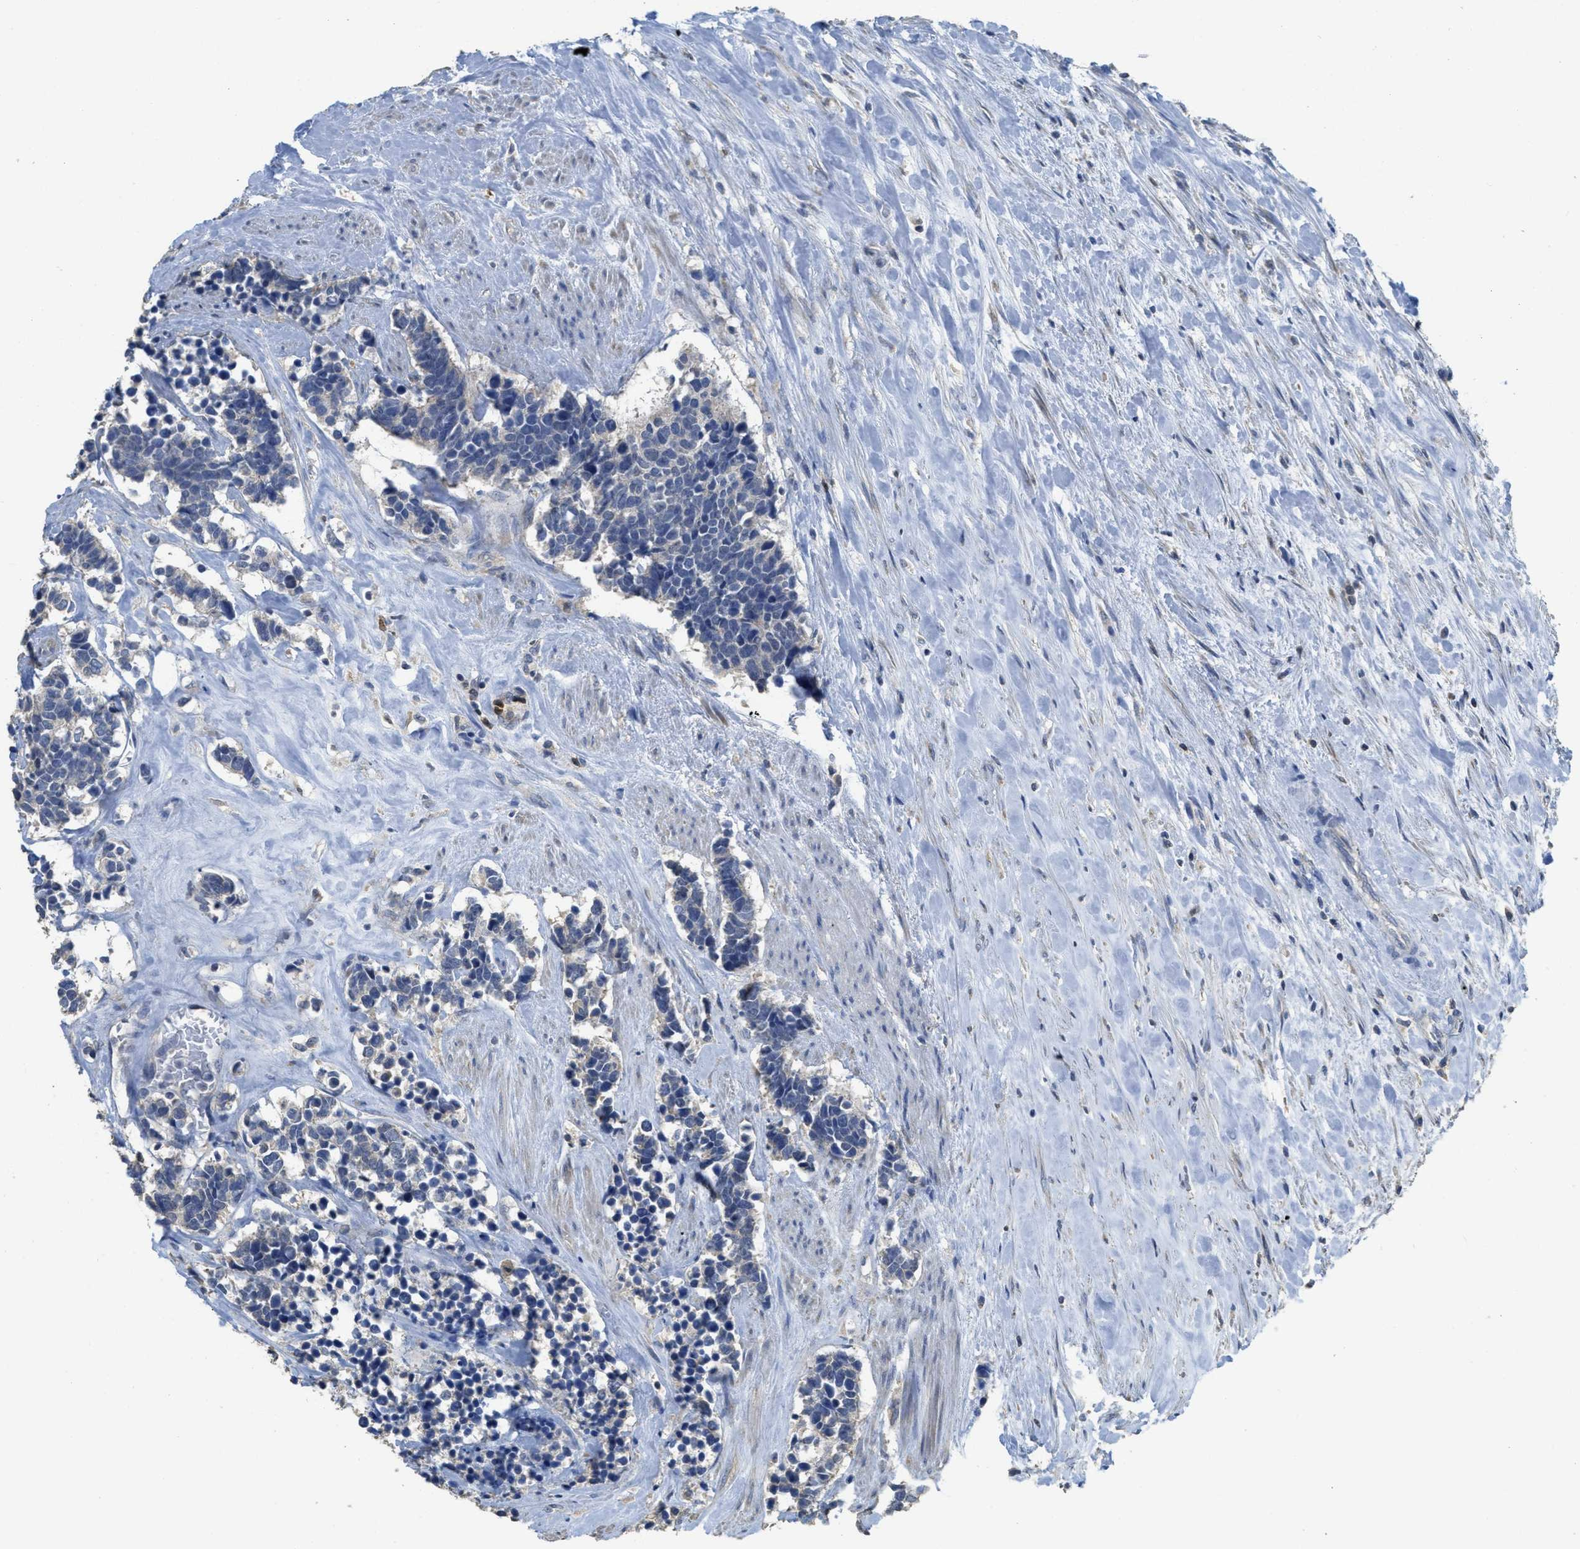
{"staining": {"intensity": "negative", "quantity": "none", "location": "none"}, "tissue": "carcinoid", "cell_type": "Tumor cells", "image_type": "cancer", "snomed": [{"axis": "morphology", "description": "Carcinoma, NOS"}, {"axis": "morphology", "description": "Carcinoid, malignant, NOS"}, {"axis": "topography", "description": "Urinary bladder"}], "caption": "Immunohistochemistry (IHC) of malignant carcinoid displays no staining in tumor cells.", "gene": "SFXN2", "patient": {"sex": "male", "age": 57}}